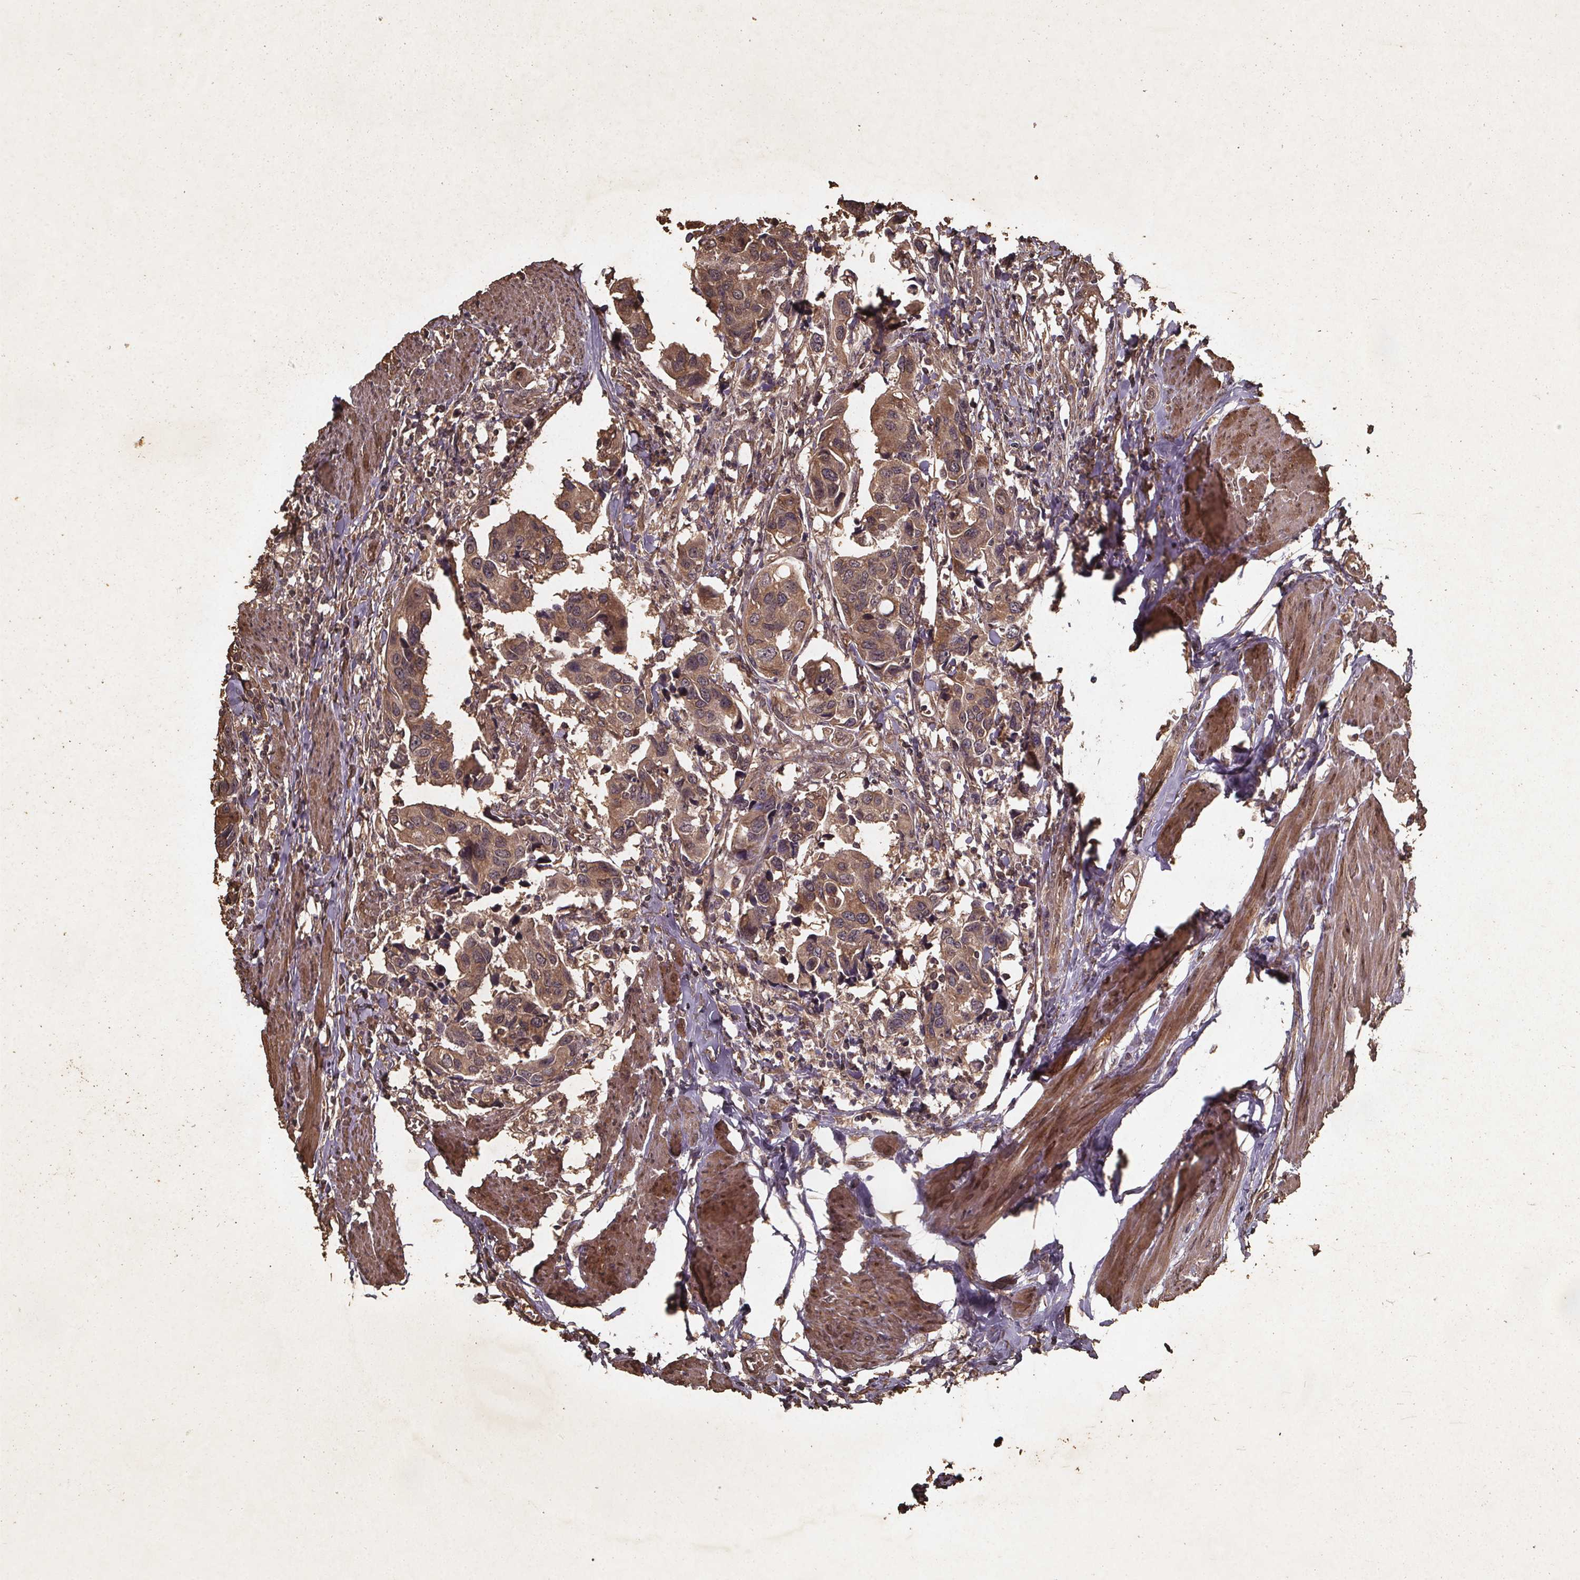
{"staining": {"intensity": "moderate", "quantity": ">75%", "location": "cytoplasmic/membranous"}, "tissue": "urothelial cancer", "cell_type": "Tumor cells", "image_type": "cancer", "snomed": [{"axis": "morphology", "description": "Urothelial carcinoma, High grade"}, {"axis": "topography", "description": "Urinary bladder"}], "caption": "Brown immunohistochemical staining in human urothelial cancer shows moderate cytoplasmic/membranous staining in about >75% of tumor cells.", "gene": "PIERCE2", "patient": {"sex": "male", "age": 60}}